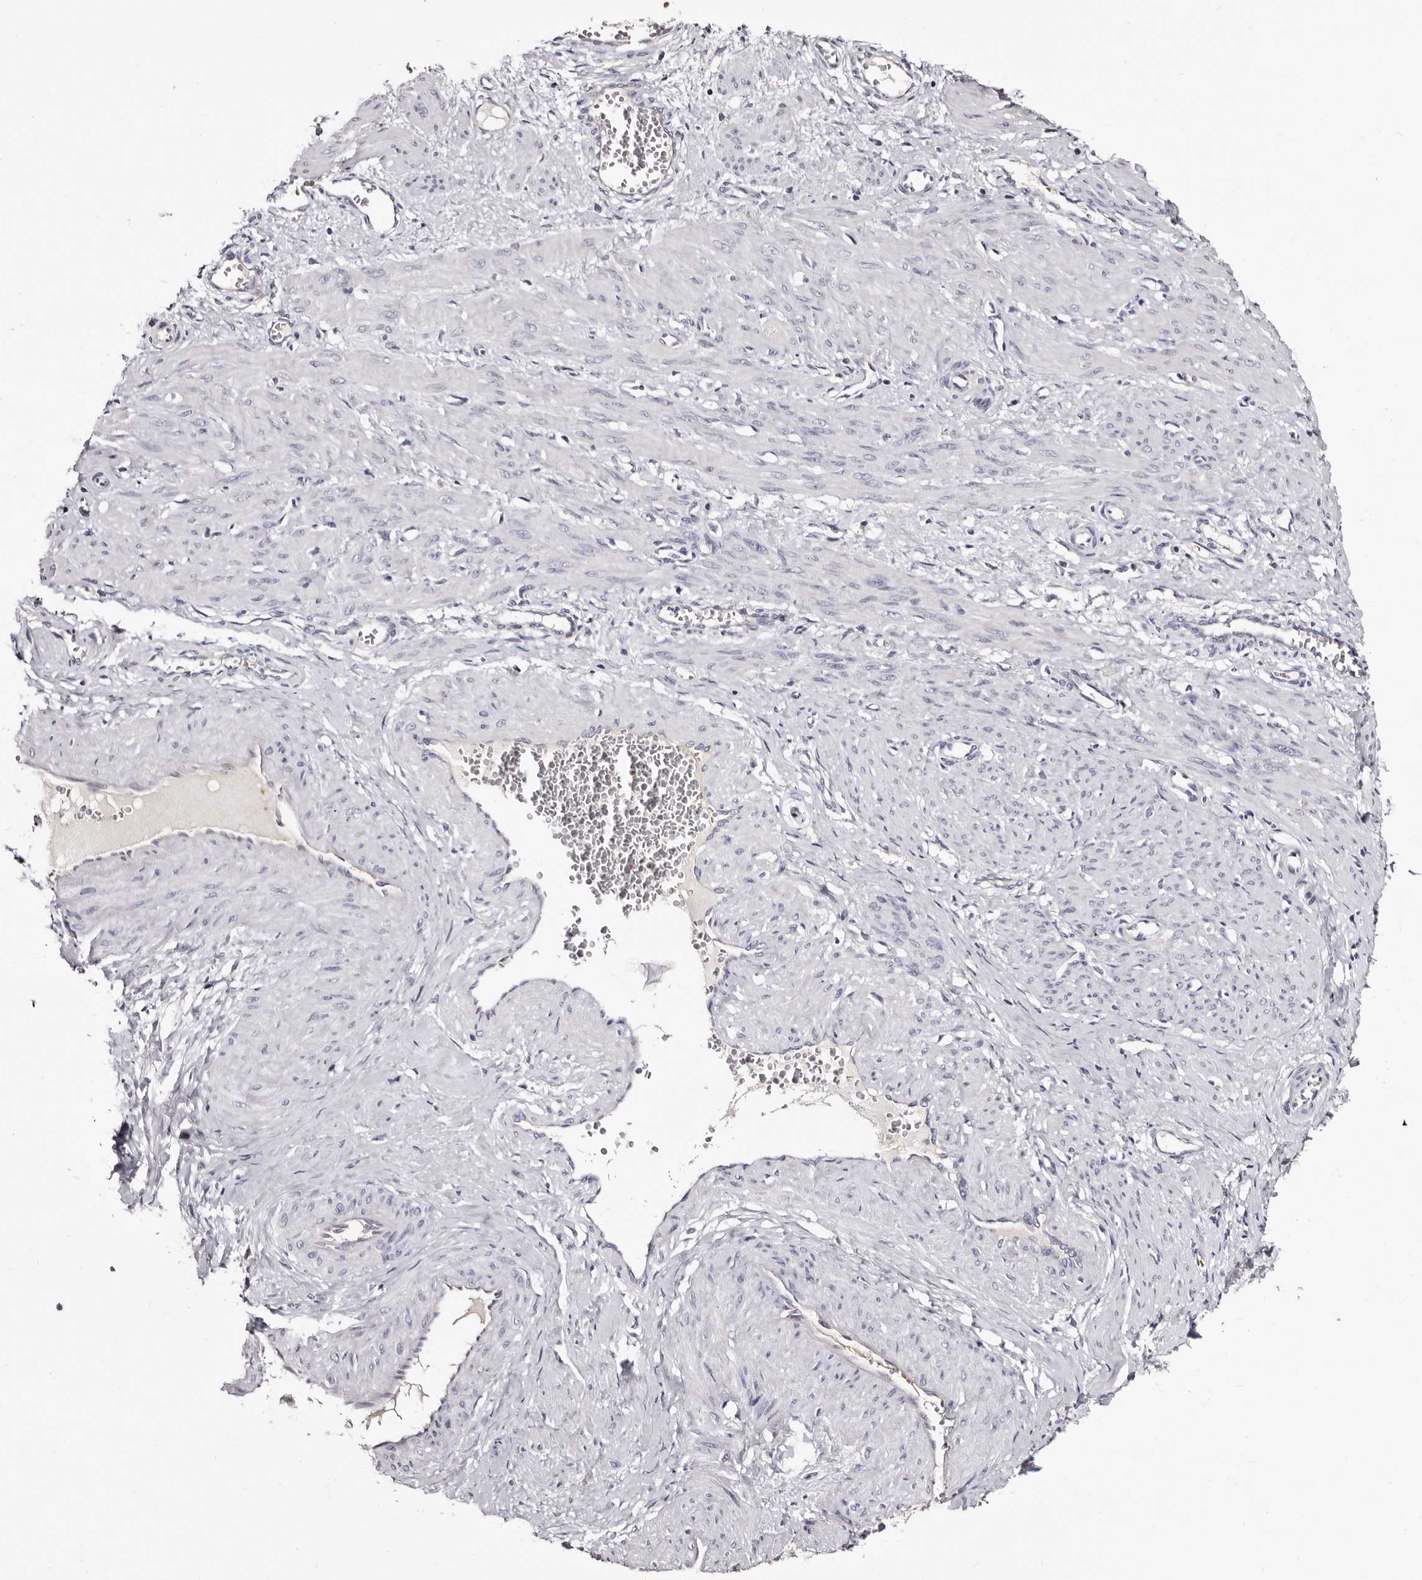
{"staining": {"intensity": "negative", "quantity": "none", "location": "none"}, "tissue": "smooth muscle", "cell_type": "Smooth muscle cells", "image_type": "normal", "snomed": [{"axis": "morphology", "description": "Normal tissue, NOS"}, {"axis": "topography", "description": "Endometrium"}], "caption": "An immunohistochemistry (IHC) image of benign smooth muscle is shown. There is no staining in smooth muscle cells of smooth muscle. (Brightfield microscopy of DAB (3,3'-diaminobenzidine) IHC at high magnification).", "gene": "BPGM", "patient": {"sex": "female", "age": 33}}